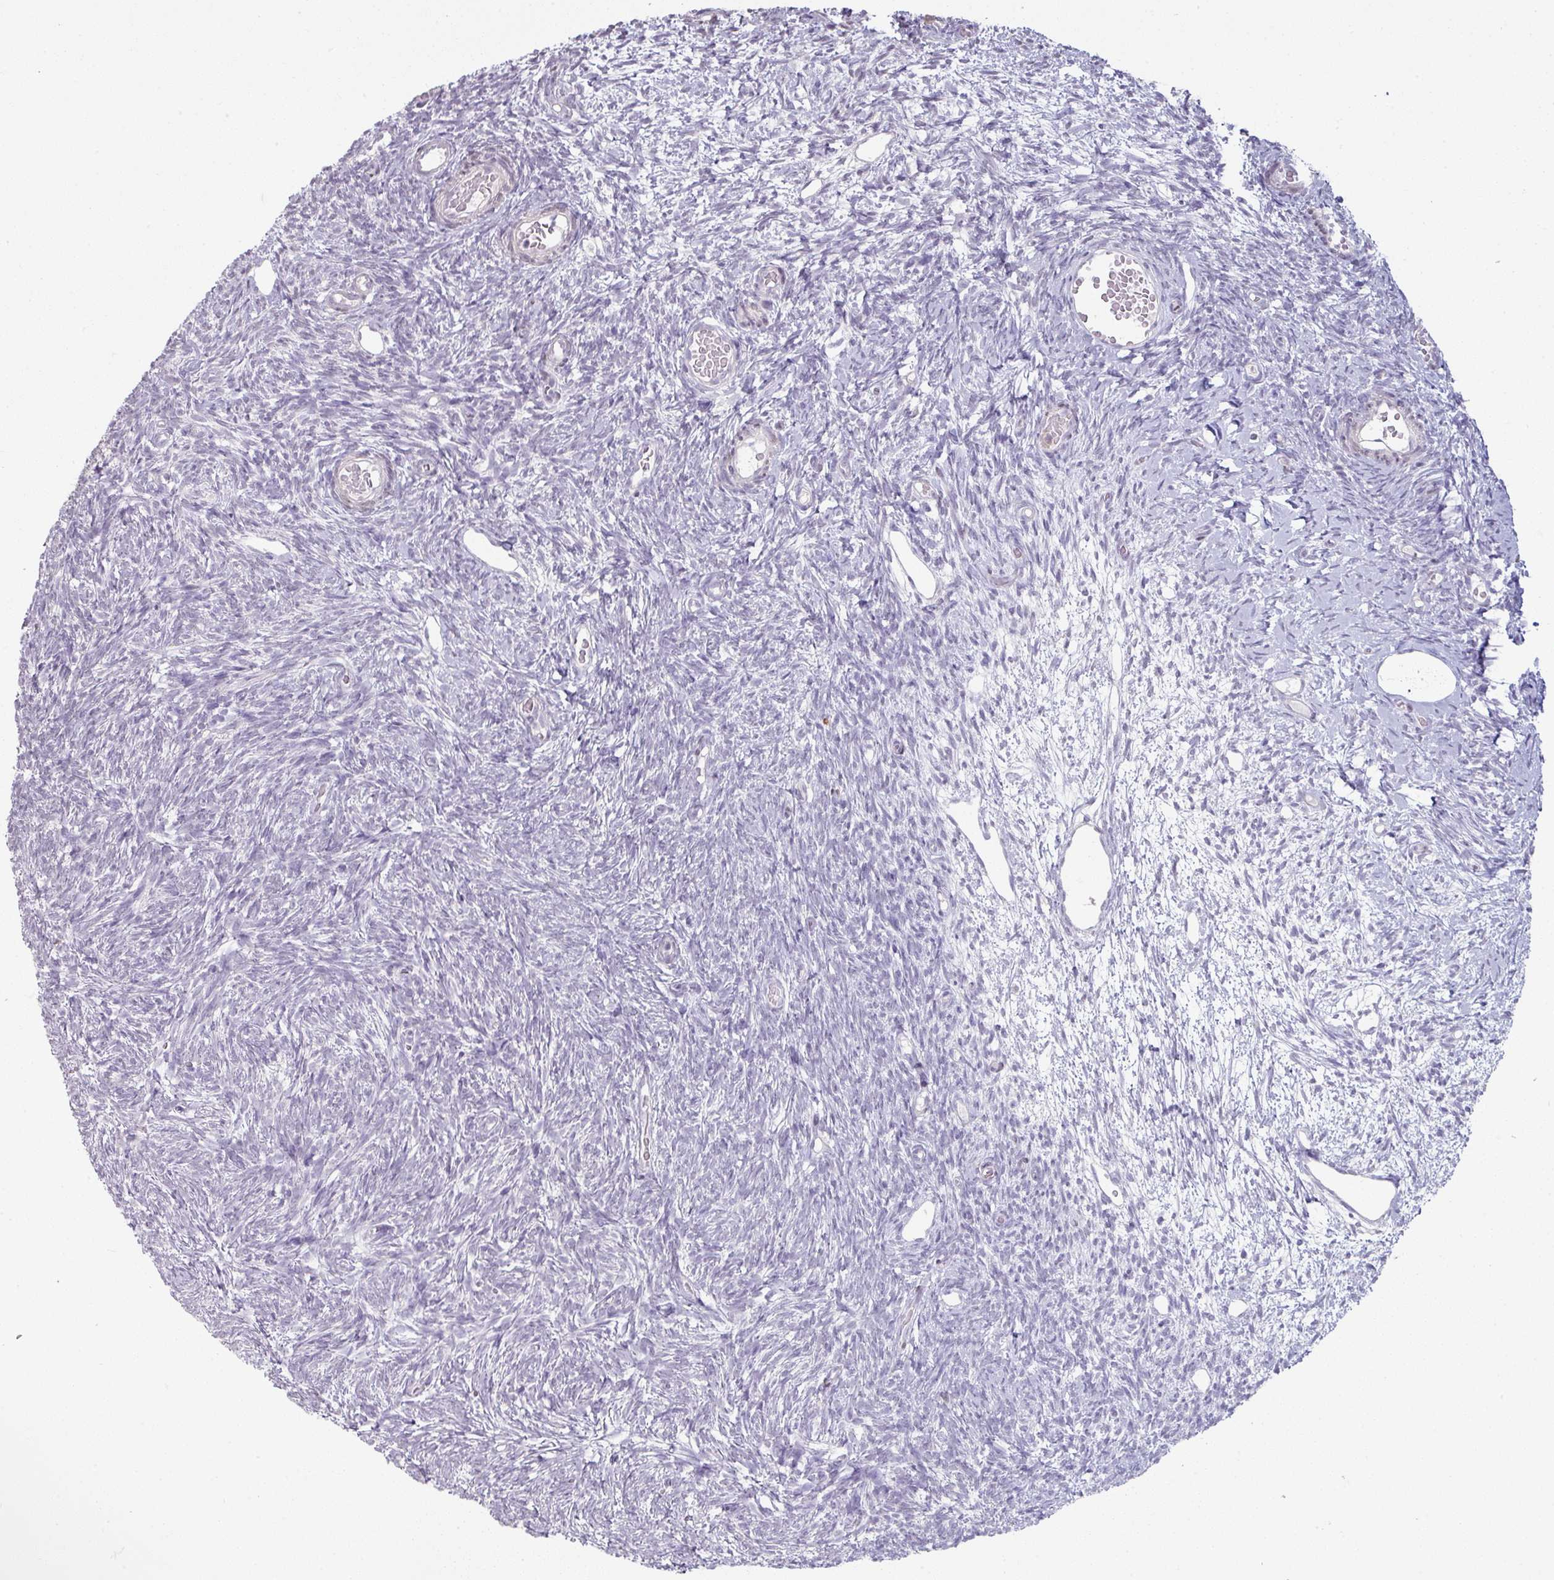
{"staining": {"intensity": "weak", "quantity": ">75%", "location": "cytoplasmic/membranous"}, "tissue": "ovary", "cell_type": "Follicle cells", "image_type": "normal", "snomed": [{"axis": "morphology", "description": "Normal tissue, NOS"}, {"axis": "topography", "description": "Ovary"}], "caption": "Immunohistochemistry (IHC) staining of normal ovary, which displays low levels of weak cytoplasmic/membranous staining in approximately >75% of follicle cells indicating weak cytoplasmic/membranous protein positivity. The staining was performed using DAB (3,3'-diaminobenzidine) (brown) for protein detection and nuclei were counterstained in hematoxylin (blue).", "gene": "MAGEC3", "patient": {"sex": "female", "age": 39}}